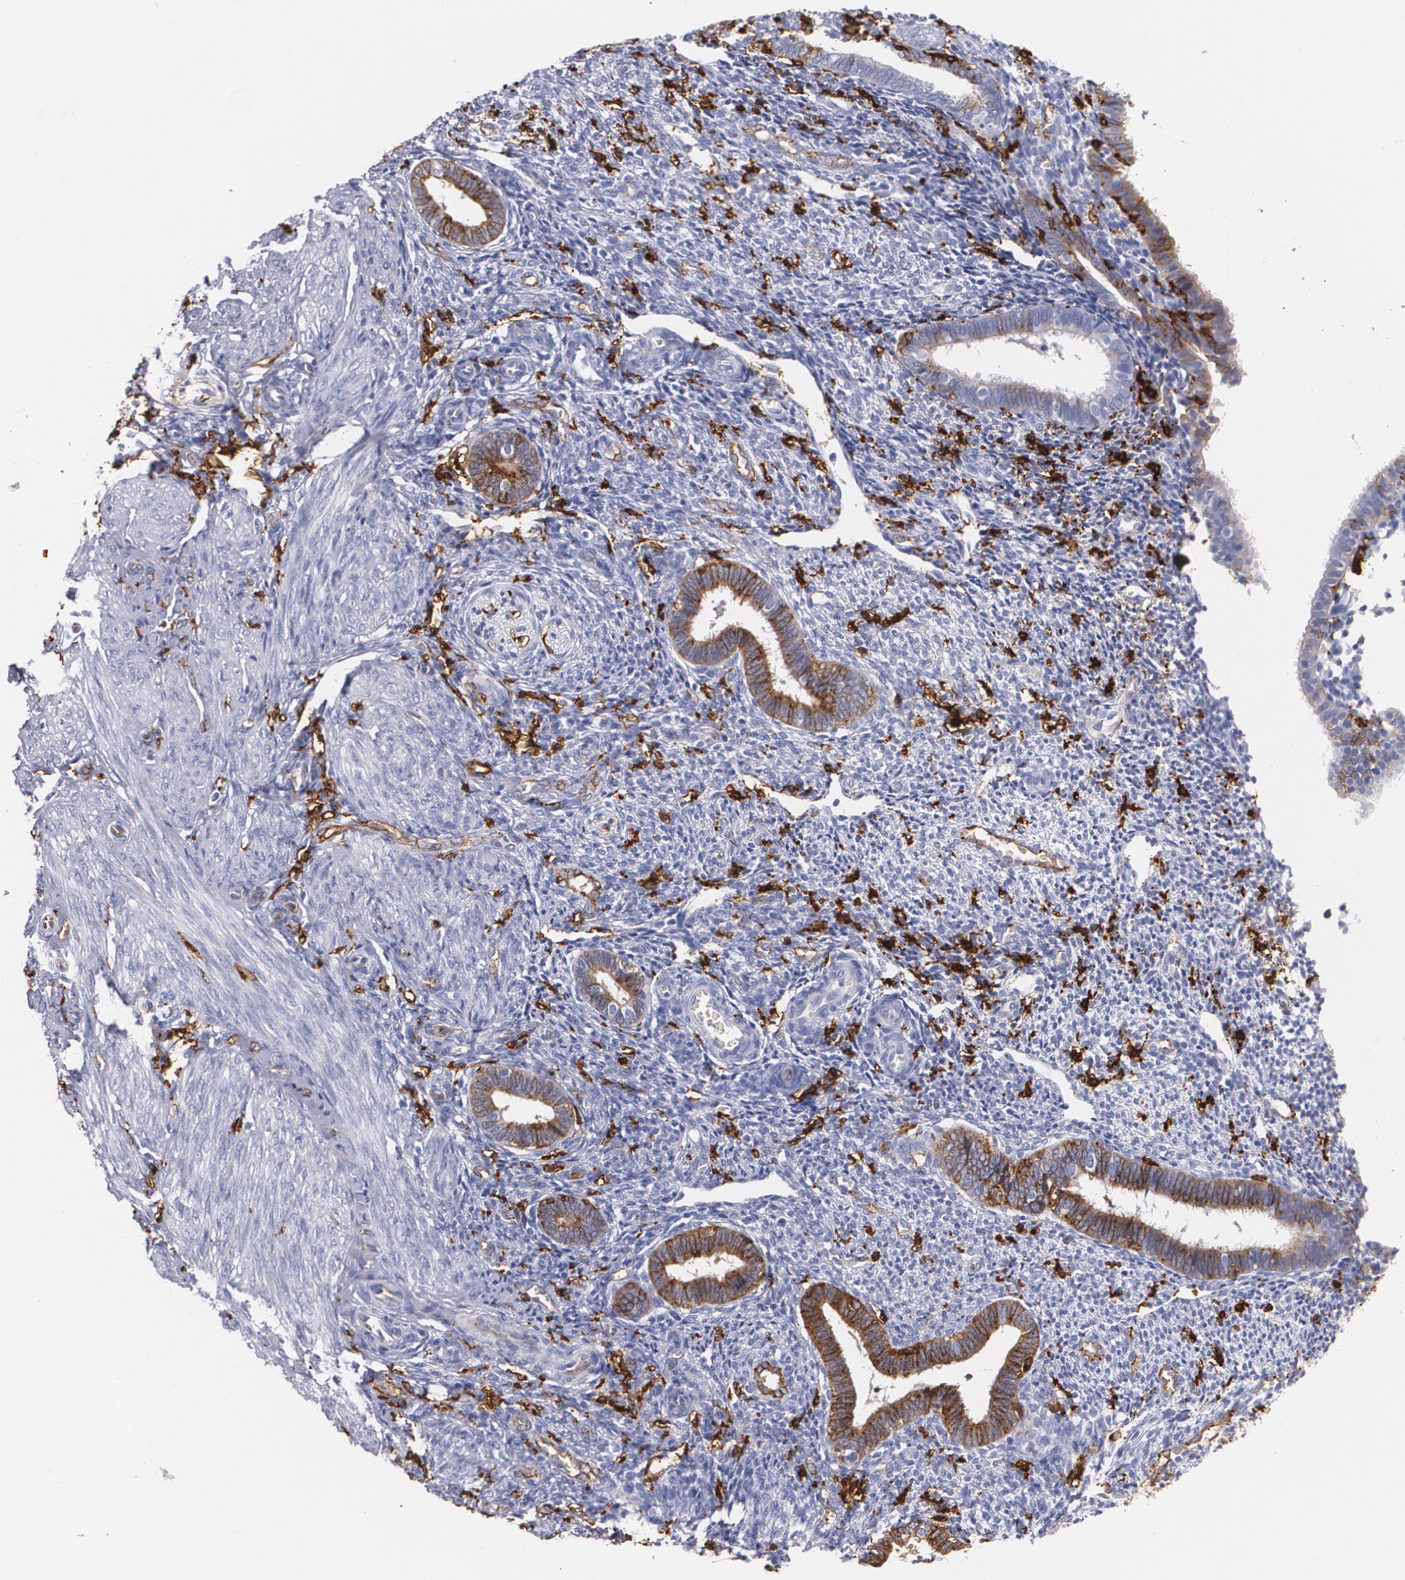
{"staining": {"intensity": "strong", "quantity": "<25%", "location": "cytoplasmic/membranous"}, "tissue": "endometrium", "cell_type": "Cells in endometrial stroma", "image_type": "normal", "snomed": [{"axis": "morphology", "description": "Normal tissue, NOS"}, {"axis": "topography", "description": "Endometrium"}], "caption": "A photomicrograph showing strong cytoplasmic/membranous expression in approximately <25% of cells in endometrial stroma in unremarkable endometrium, as visualized by brown immunohistochemical staining.", "gene": "HLA", "patient": {"sex": "female", "age": 27}}